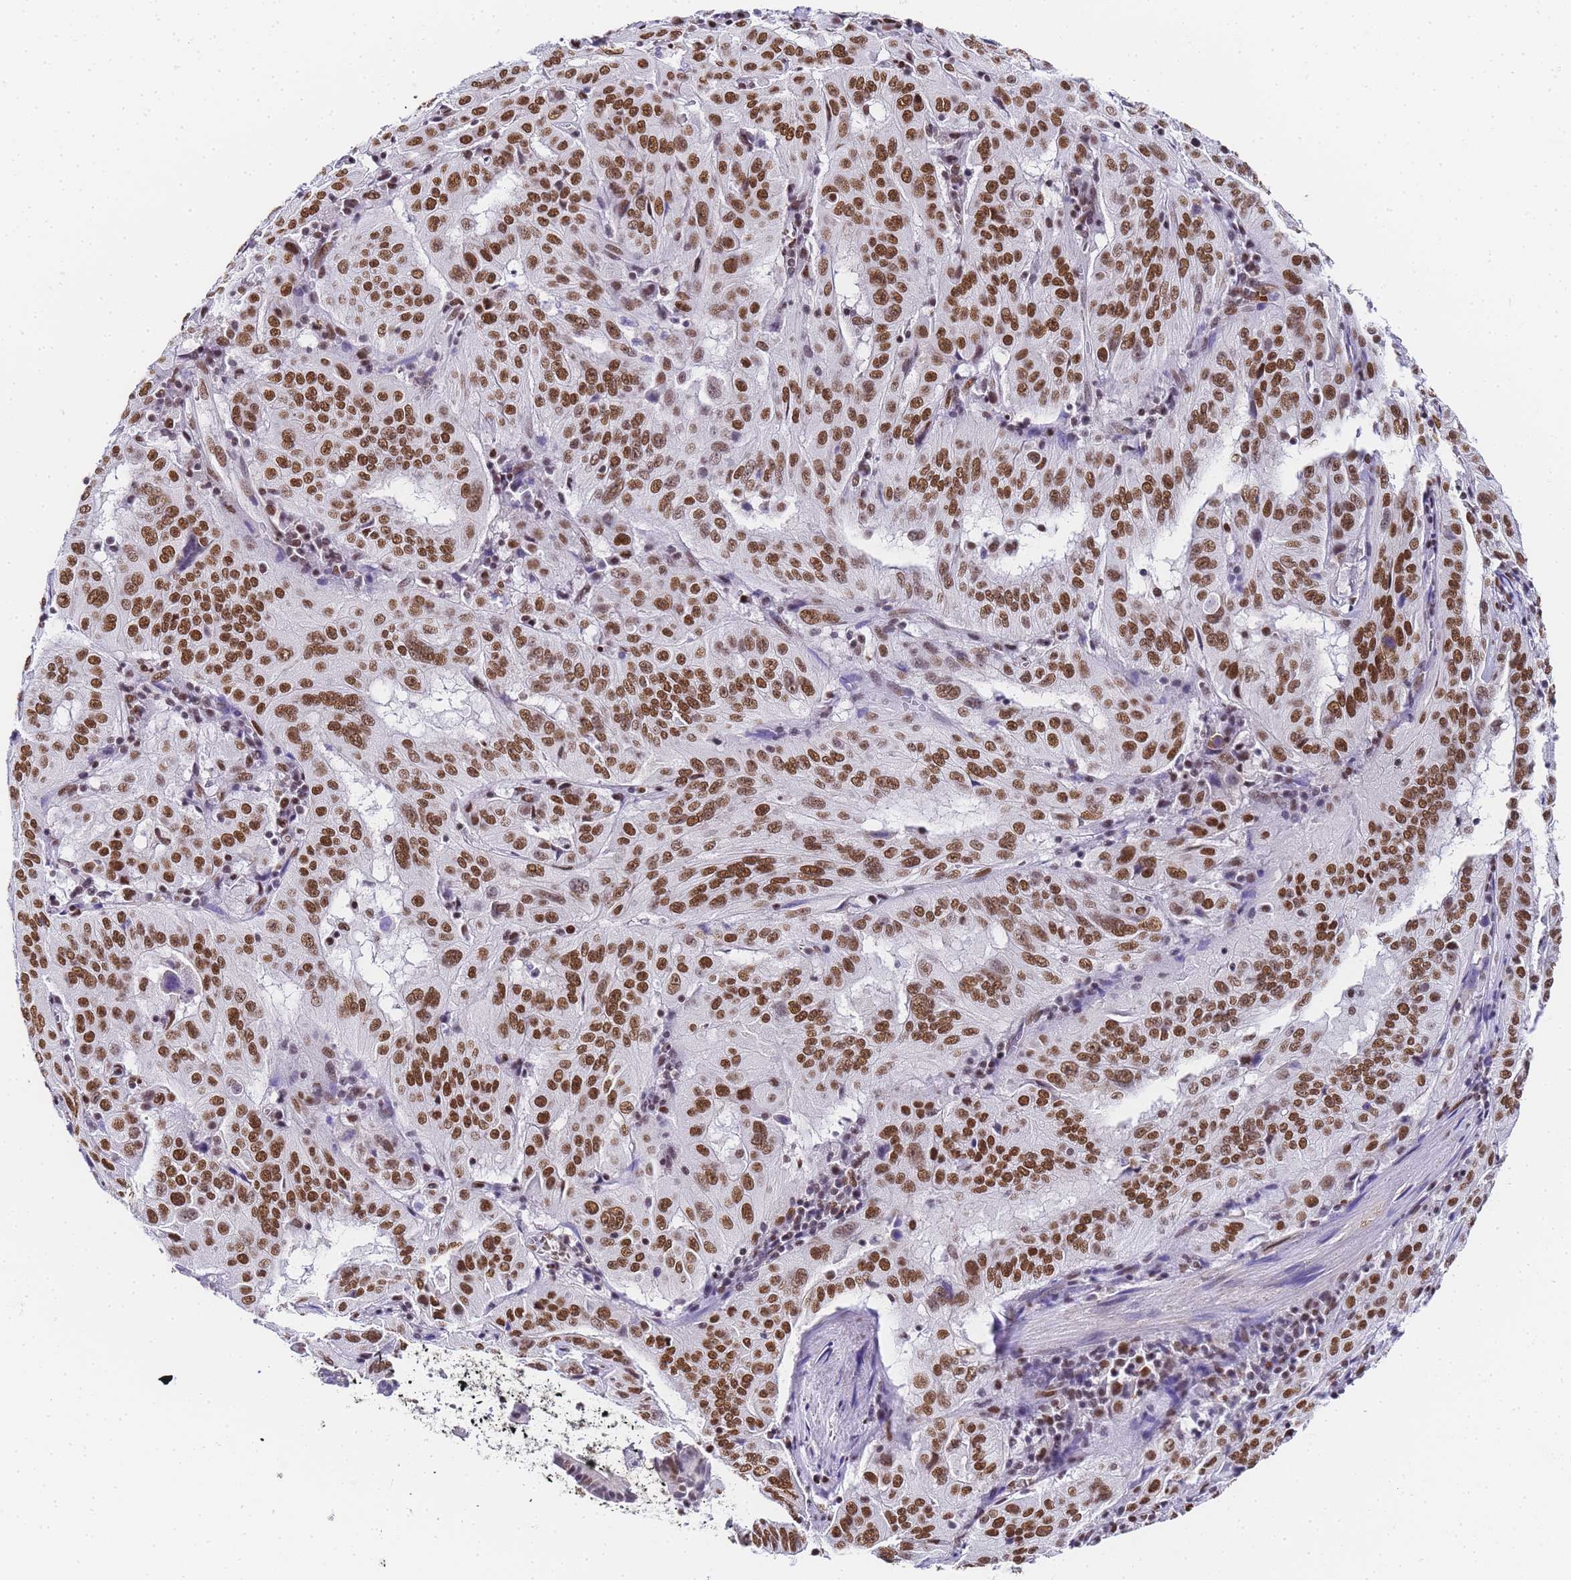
{"staining": {"intensity": "strong", "quantity": ">75%", "location": "nuclear"}, "tissue": "pancreatic cancer", "cell_type": "Tumor cells", "image_type": "cancer", "snomed": [{"axis": "morphology", "description": "Adenocarcinoma, NOS"}, {"axis": "topography", "description": "Pancreas"}], "caption": "Human pancreatic cancer stained for a protein (brown) demonstrates strong nuclear positive staining in approximately >75% of tumor cells.", "gene": "POLR1A", "patient": {"sex": "male", "age": 63}}